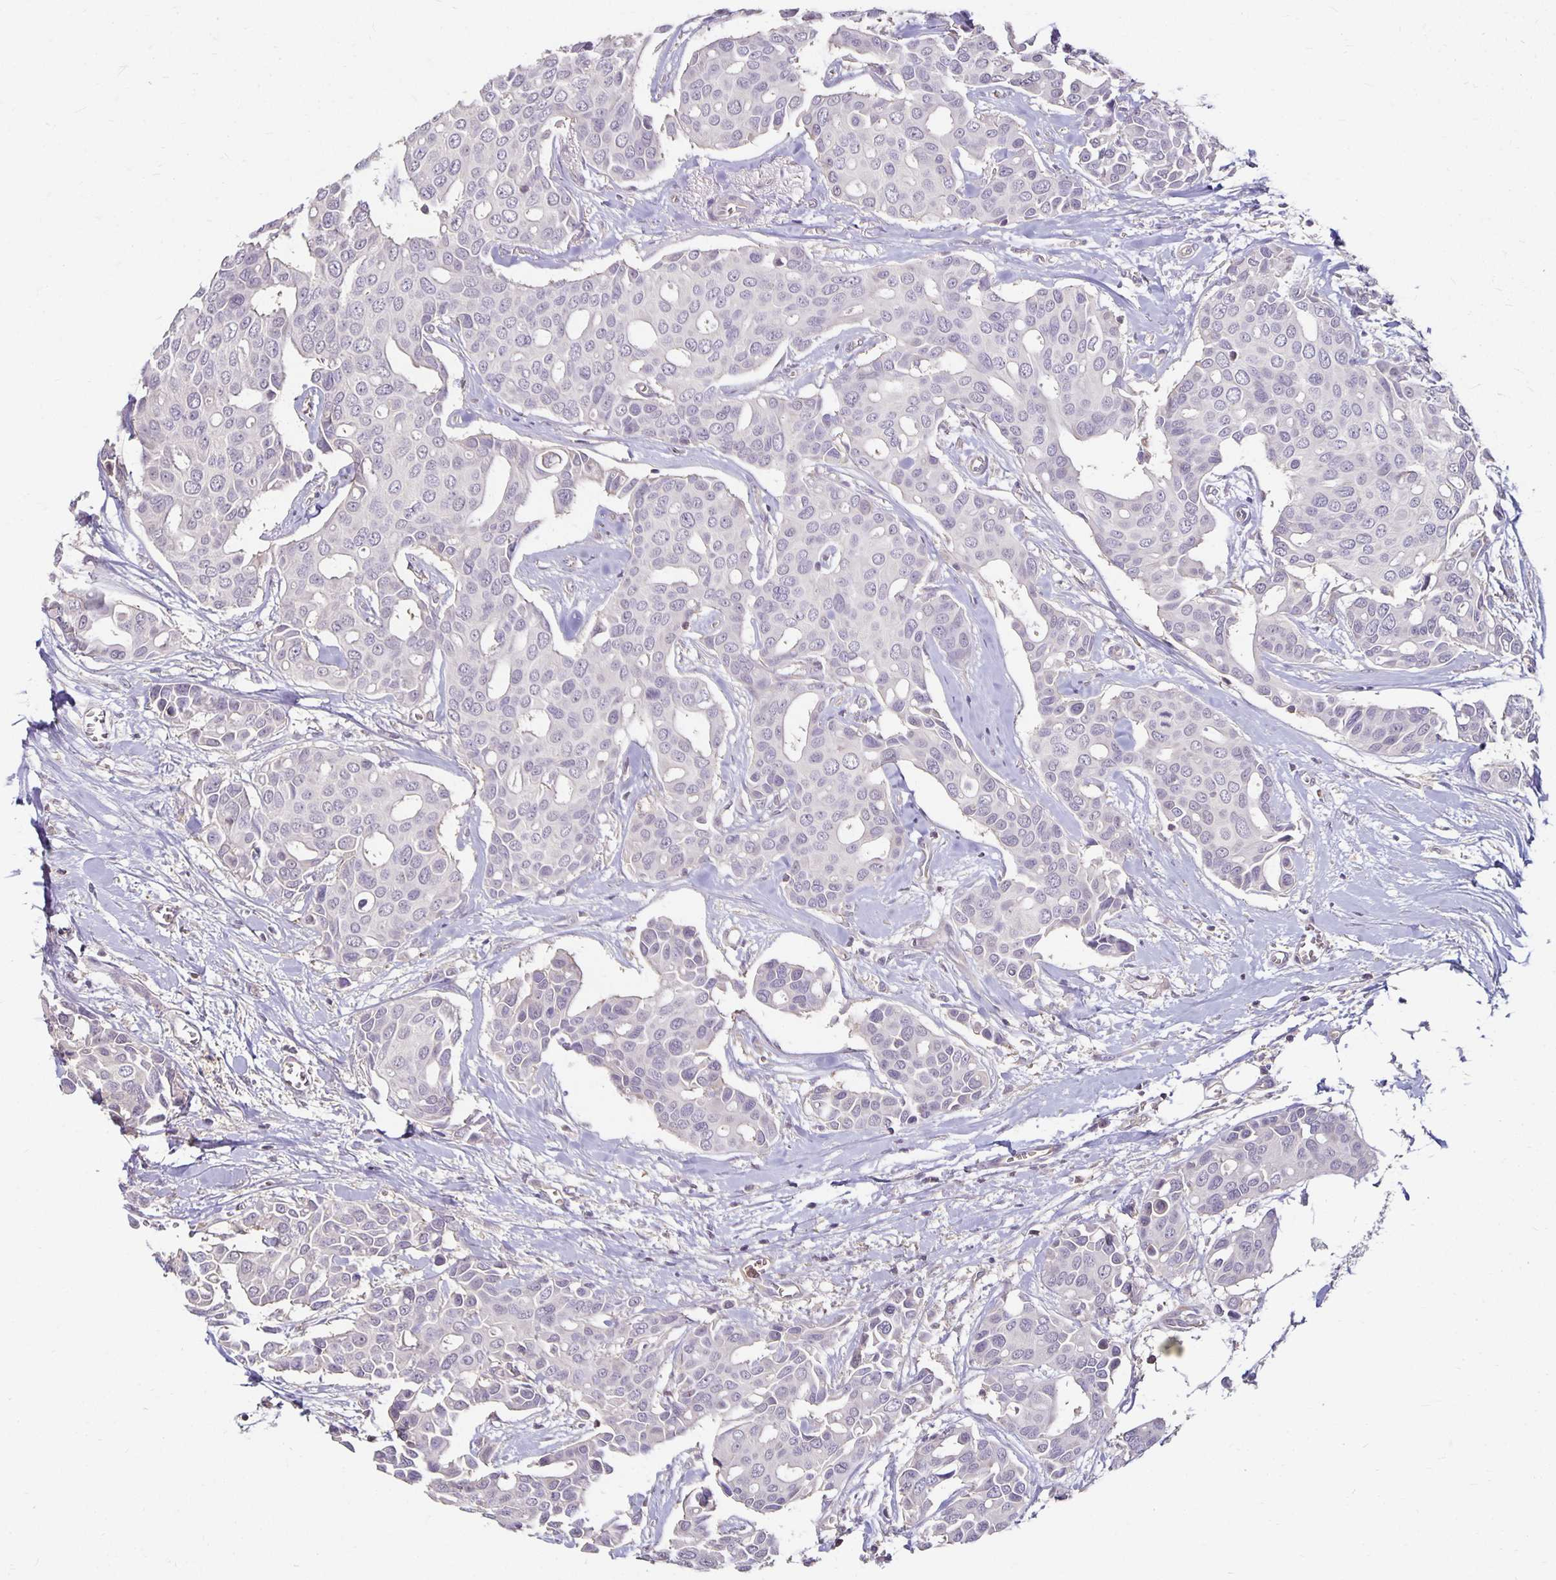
{"staining": {"intensity": "negative", "quantity": "none", "location": "none"}, "tissue": "breast cancer", "cell_type": "Tumor cells", "image_type": "cancer", "snomed": [{"axis": "morphology", "description": "Duct carcinoma"}, {"axis": "topography", "description": "Breast"}], "caption": "Immunohistochemistry (IHC) micrograph of neoplastic tissue: human breast infiltrating ductal carcinoma stained with DAB (3,3'-diaminobenzidine) demonstrates no significant protein positivity in tumor cells.", "gene": "CST6", "patient": {"sex": "female", "age": 54}}